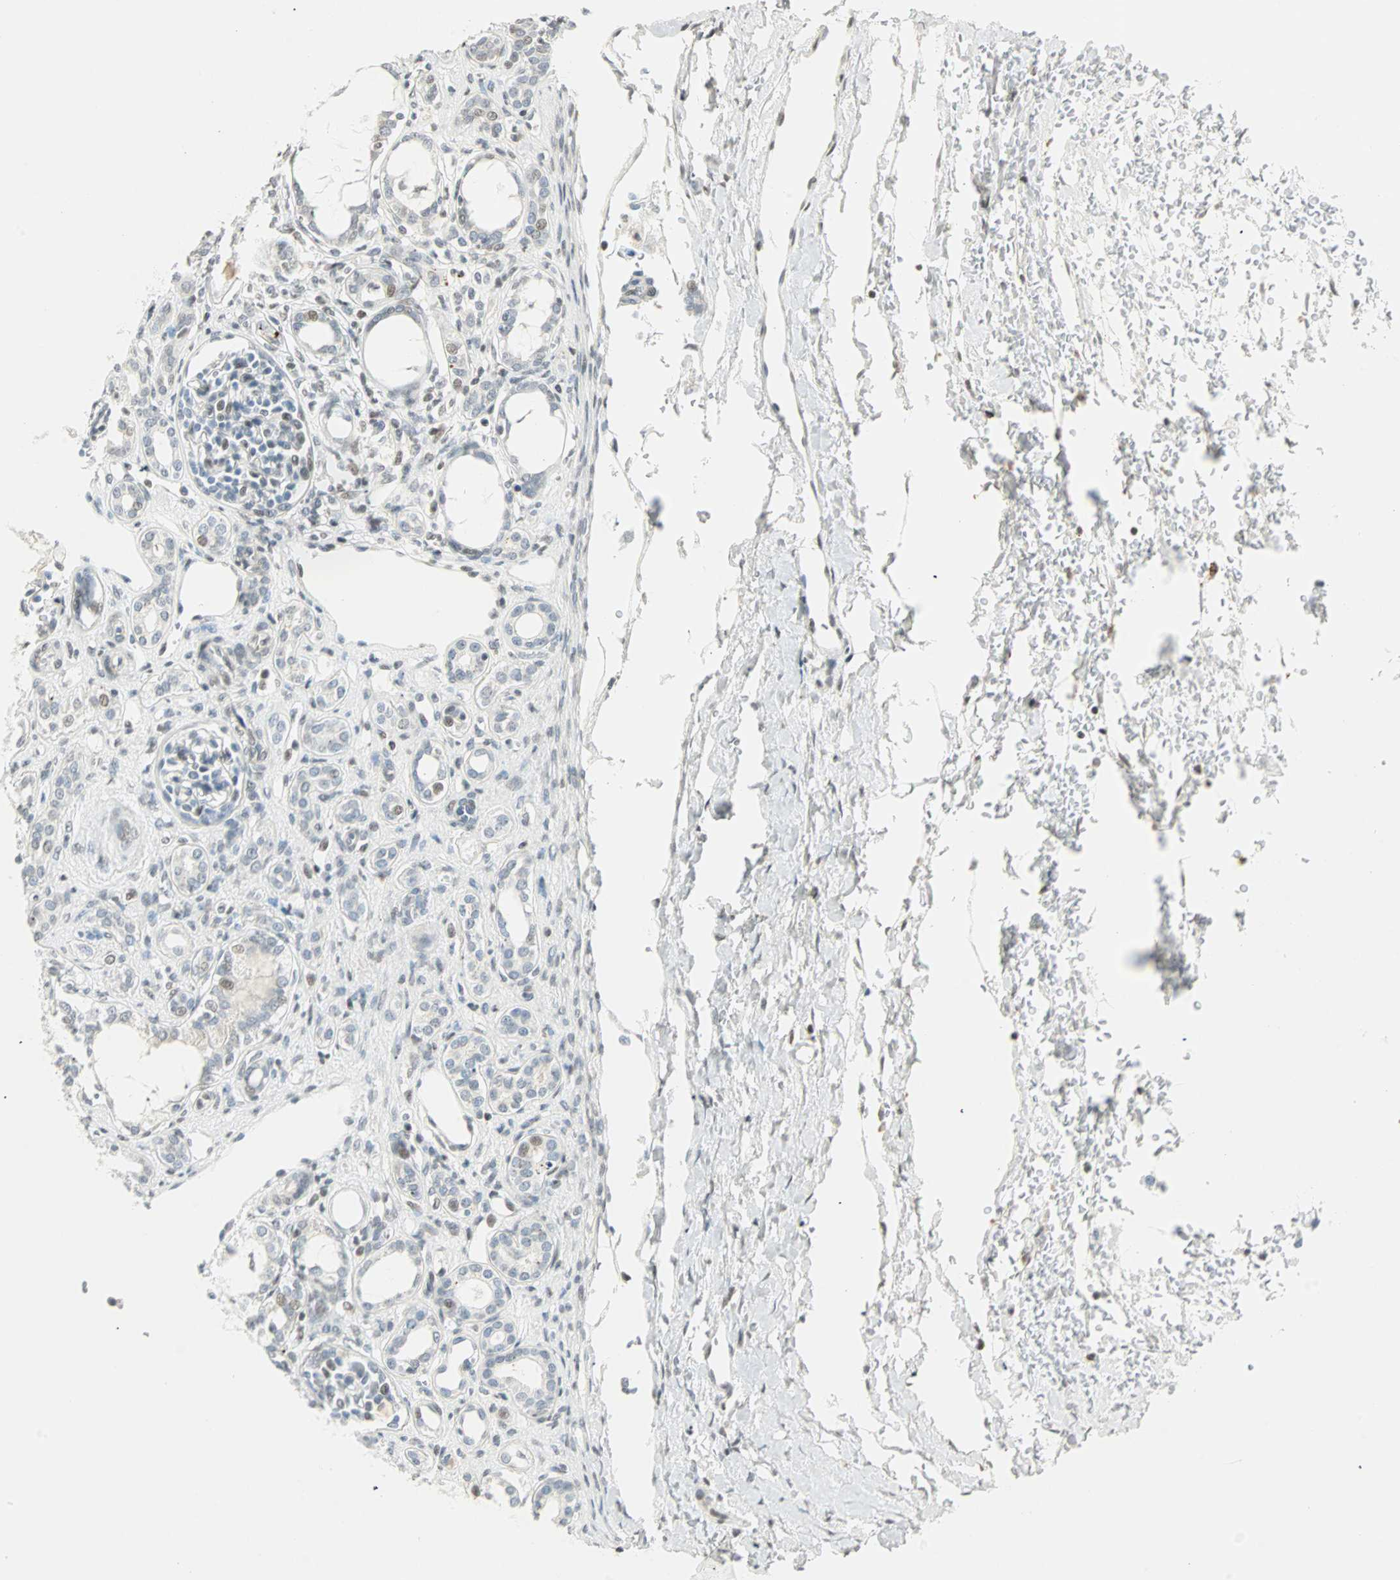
{"staining": {"intensity": "weak", "quantity": "<25%", "location": "nuclear"}, "tissue": "kidney", "cell_type": "Cells in glomeruli", "image_type": "normal", "snomed": [{"axis": "morphology", "description": "Normal tissue, NOS"}, {"axis": "topography", "description": "Kidney"}], "caption": "Kidney was stained to show a protein in brown. There is no significant positivity in cells in glomeruli. (Immunohistochemistry (ihc), brightfield microscopy, high magnification).", "gene": "SMAD3", "patient": {"sex": "male", "age": 7}}